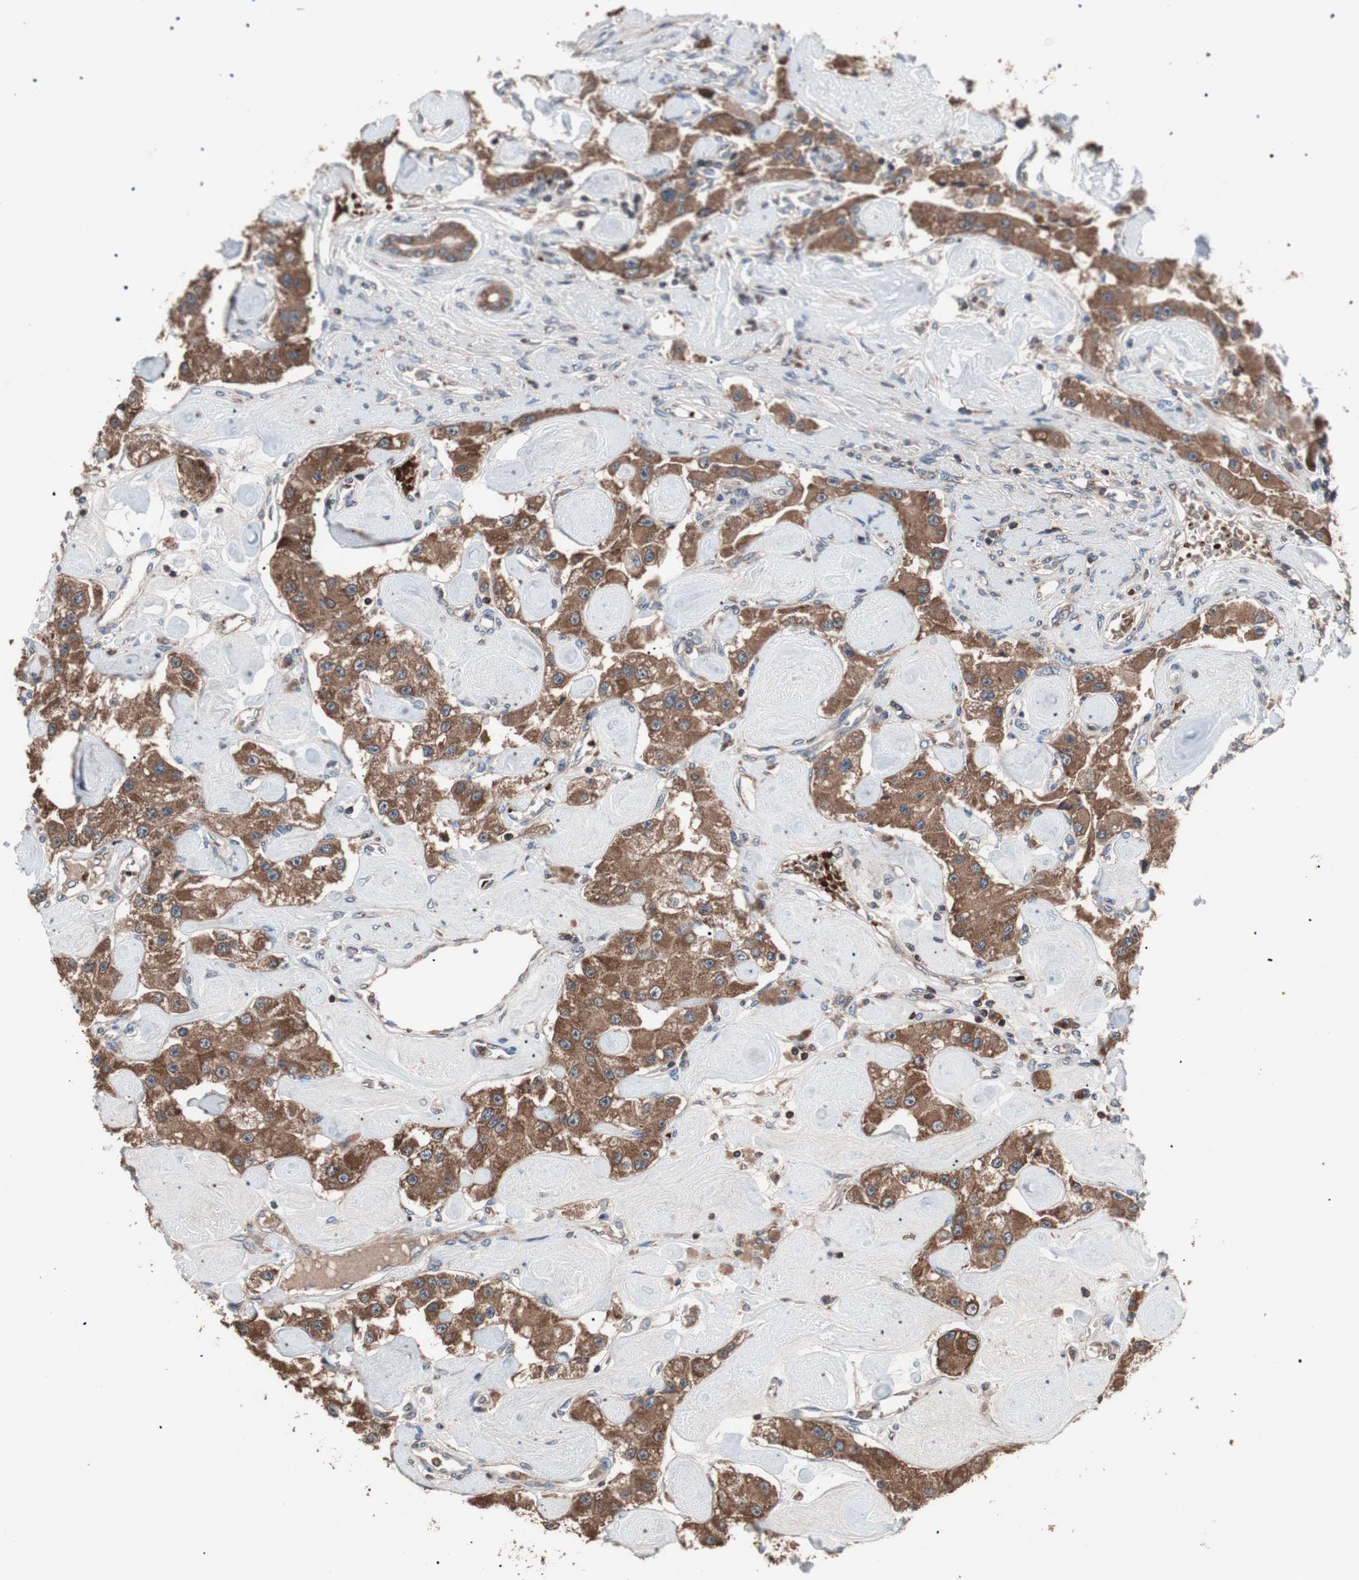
{"staining": {"intensity": "moderate", "quantity": ">75%", "location": "cytoplasmic/membranous"}, "tissue": "carcinoid", "cell_type": "Tumor cells", "image_type": "cancer", "snomed": [{"axis": "morphology", "description": "Carcinoid, malignant, NOS"}, {"axis": "topography", "description": "Pancreas"}], "caption": "Immunohistochemistry (IHC) staining of carcinoid (malignant), which demonstrates medium levels of moderate cytoplasmic/membranous staining in about >75% of tumor cells indicating moderate cytoplasmic/membranous protein staining. The staining was performed using DAB (3,3'-diaminobenzidine) (brown) for protein detection and nuclei were counterstained in hematoxylin (blue).", "gene": "GLYCTK", "patient": {"sex": "male", "age": 41}}